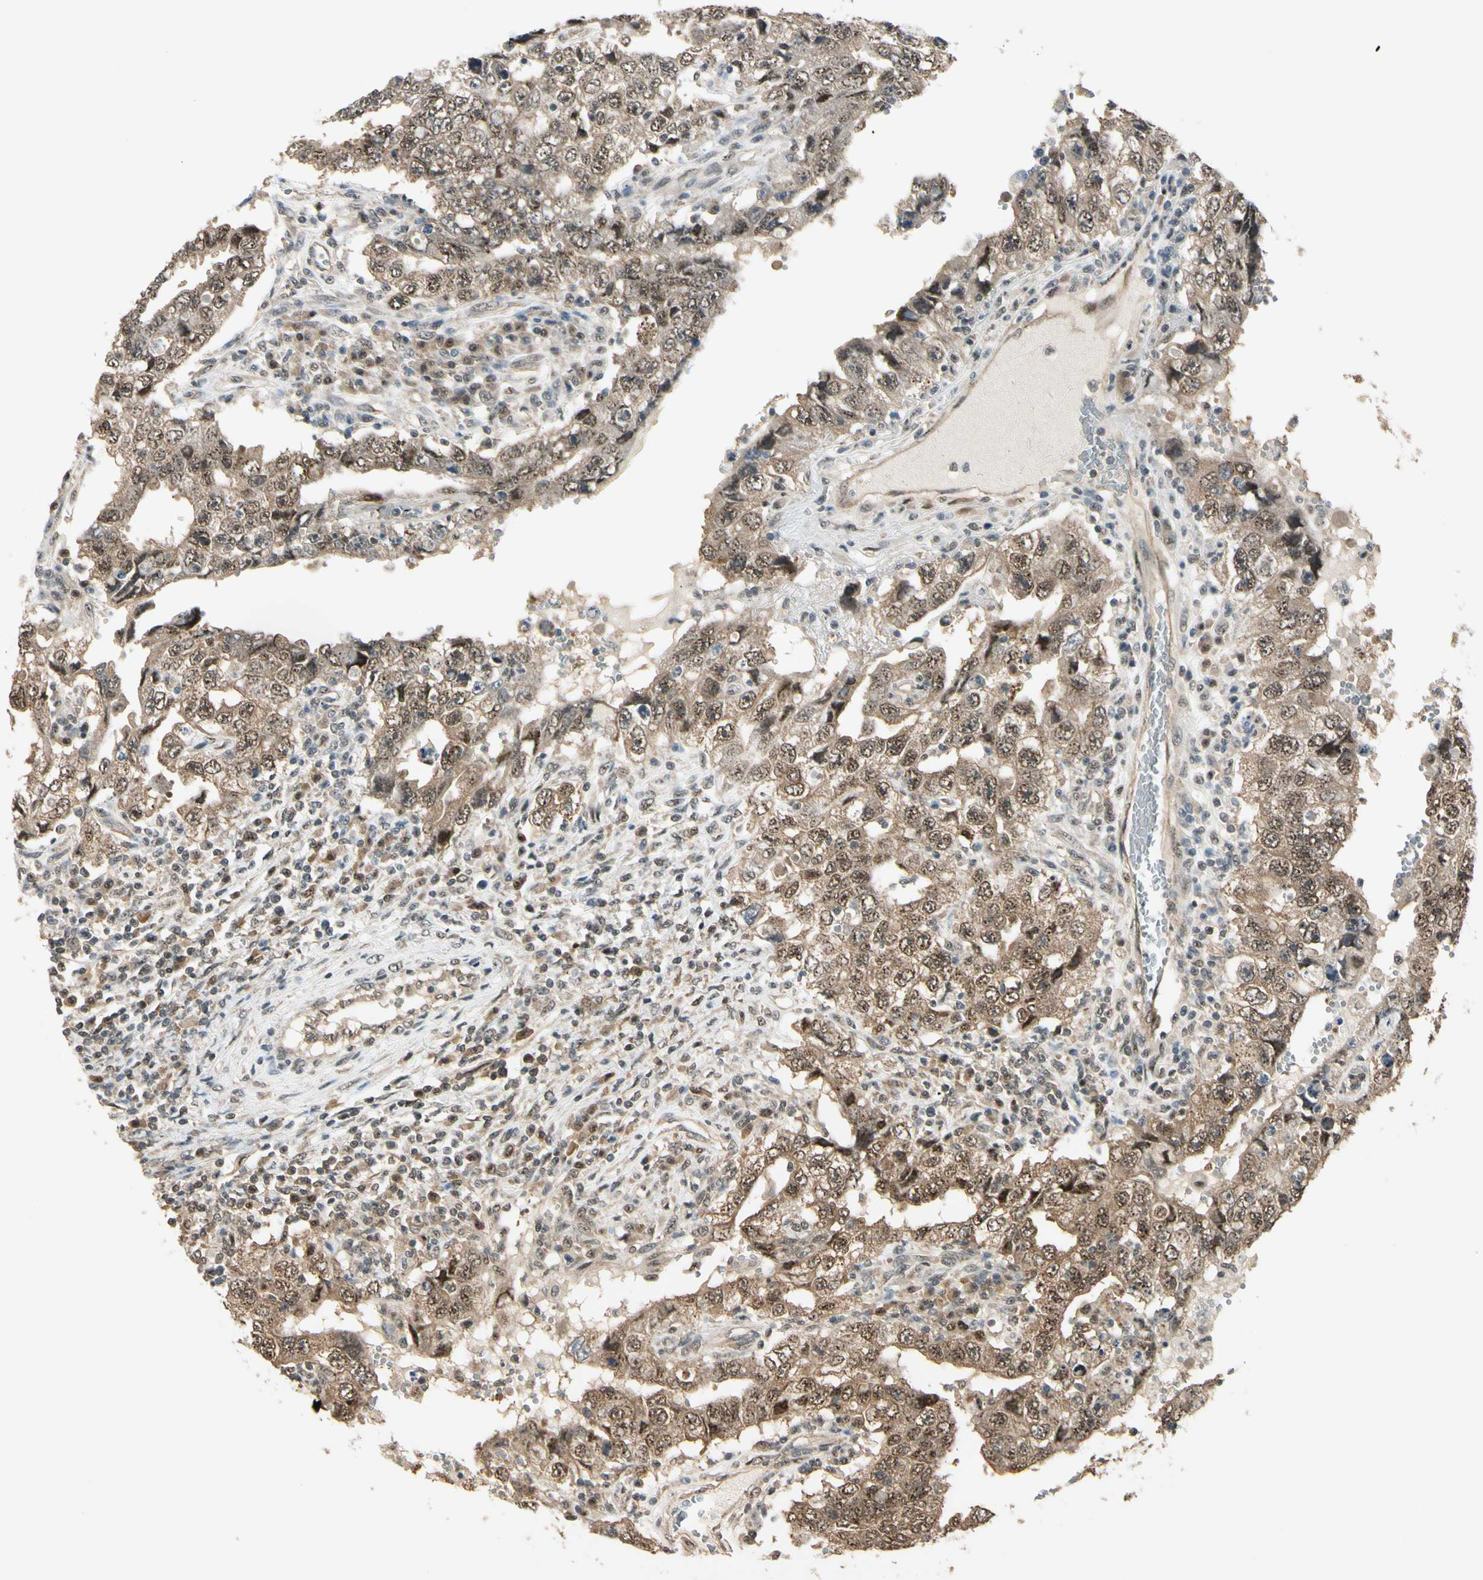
{"staining": {"intensity": "moderate", "quantity": ">75%", "location": "cytoplasmic/membranous,nuclear"}, "tissue": "testis cancer", "cell_type": "Tumor cells", "image_type": "cancer", "snomed": [{"axis": "morphology", "description": "Carcinoma, Embryonal, NOS"}, {"axis": "topography", "description": "Testis"}], "caption": "Testis cancer (embryonal carcinoma) stained with a brown dye shows moderate cytoplasmic/membranous and nuclear positive expression in approximately >75% of tumor cells.", "gene": "MCPH1", "patient": {"sex": "male", "age": 26}}